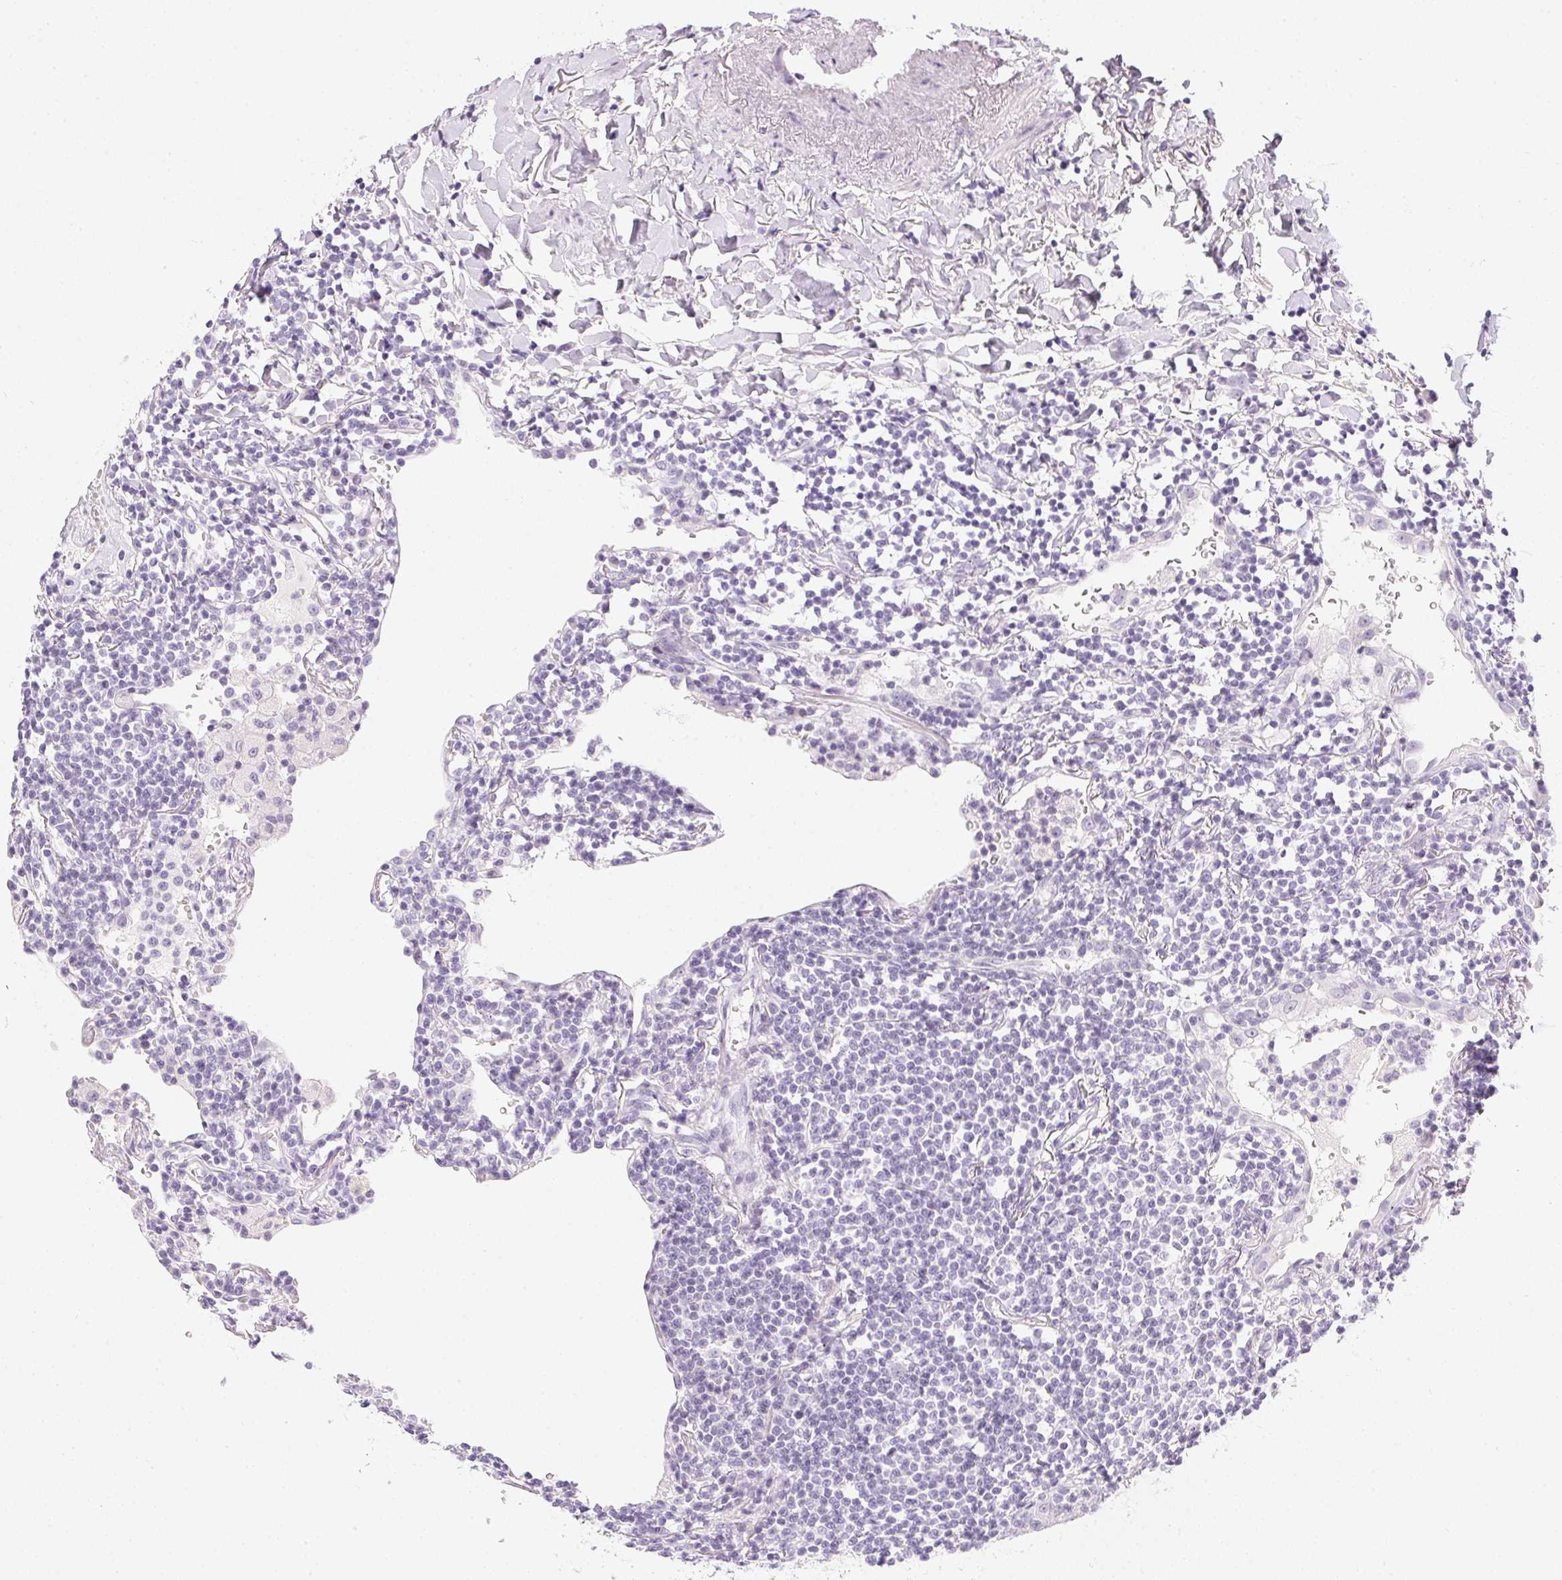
{"staining": {"intensity": "negative", "quantity": "none", "location": "none"}, "tissue": "lymphoma", "cell_type": "Tumor cells", "image_type": "cancer", "snomed": [{"axis": "morphology", "description": "Malignant lymphoma, non-Hodgkin's type, Low grade"}, {"axis": "topography", "description": "Lung"}], "caption": "DAB immunohistochemical staining of lymphoma displays no significant expression in tumor cells.", "gene": "PPY", "patient": {"sex": "female", "age": 71}}